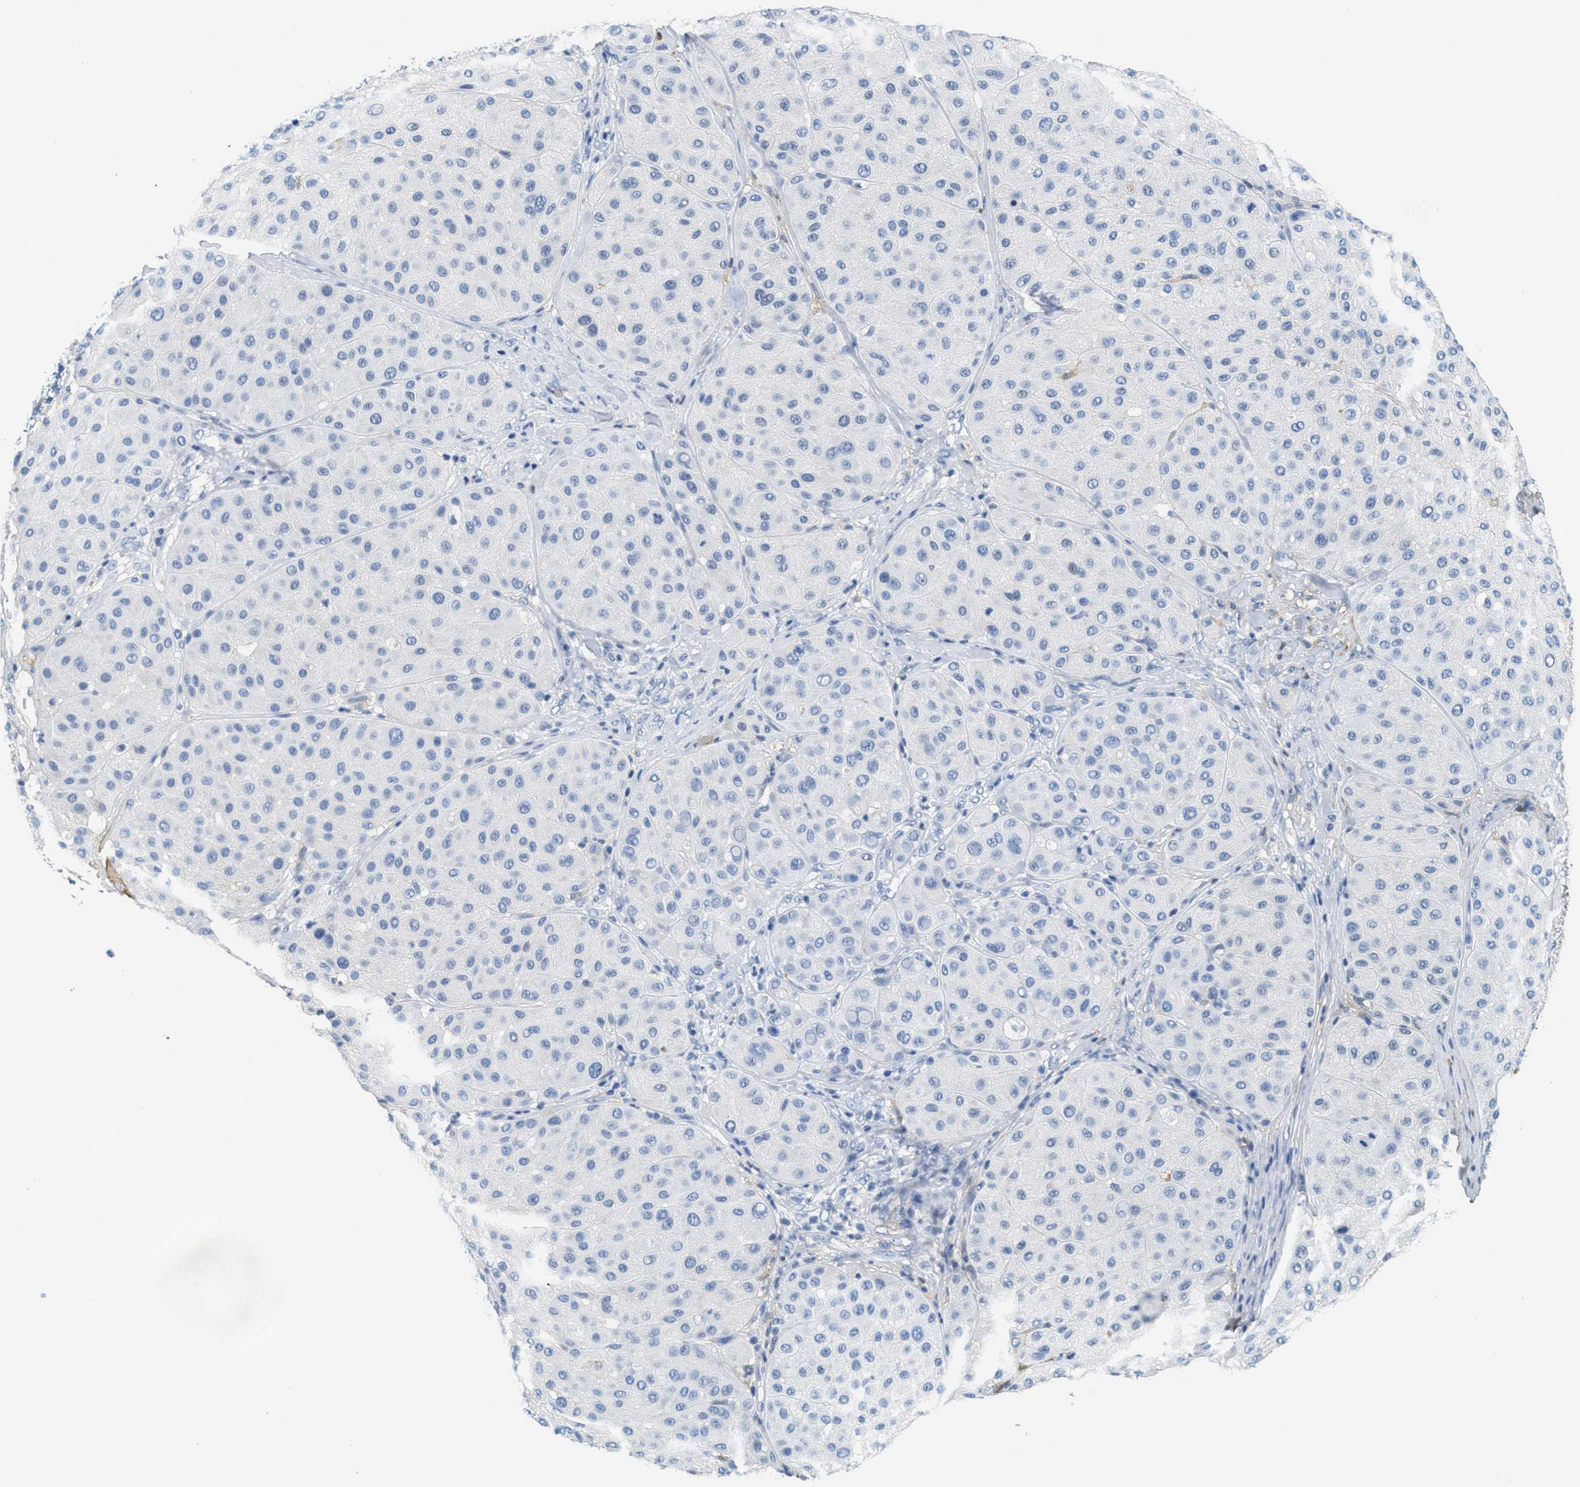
{"staining": {"intensity": "negative", "quantity": "none", "location": "none"}, "tissue": "melanoma", "cell_type": "Tumor cells", "image_type": "cancer", "snomed": [{"axis": "morphology", "description": "Normal tissue, NOS"}, {"axis": "morphology", "description": "Malignant melanoma, Metastatic site"}, {"axis": "topography", "description": "Skin"}], "caption": "Immunohistochemical staining of human malignant melanoma (metastatic site) displays no significant expression in tumor cells. (Immunohistochemistry (ihc), brightfield microscopy, high magnification).", "gene": "SERPINA1", "patient": {"sex": "male", "age": 41}}